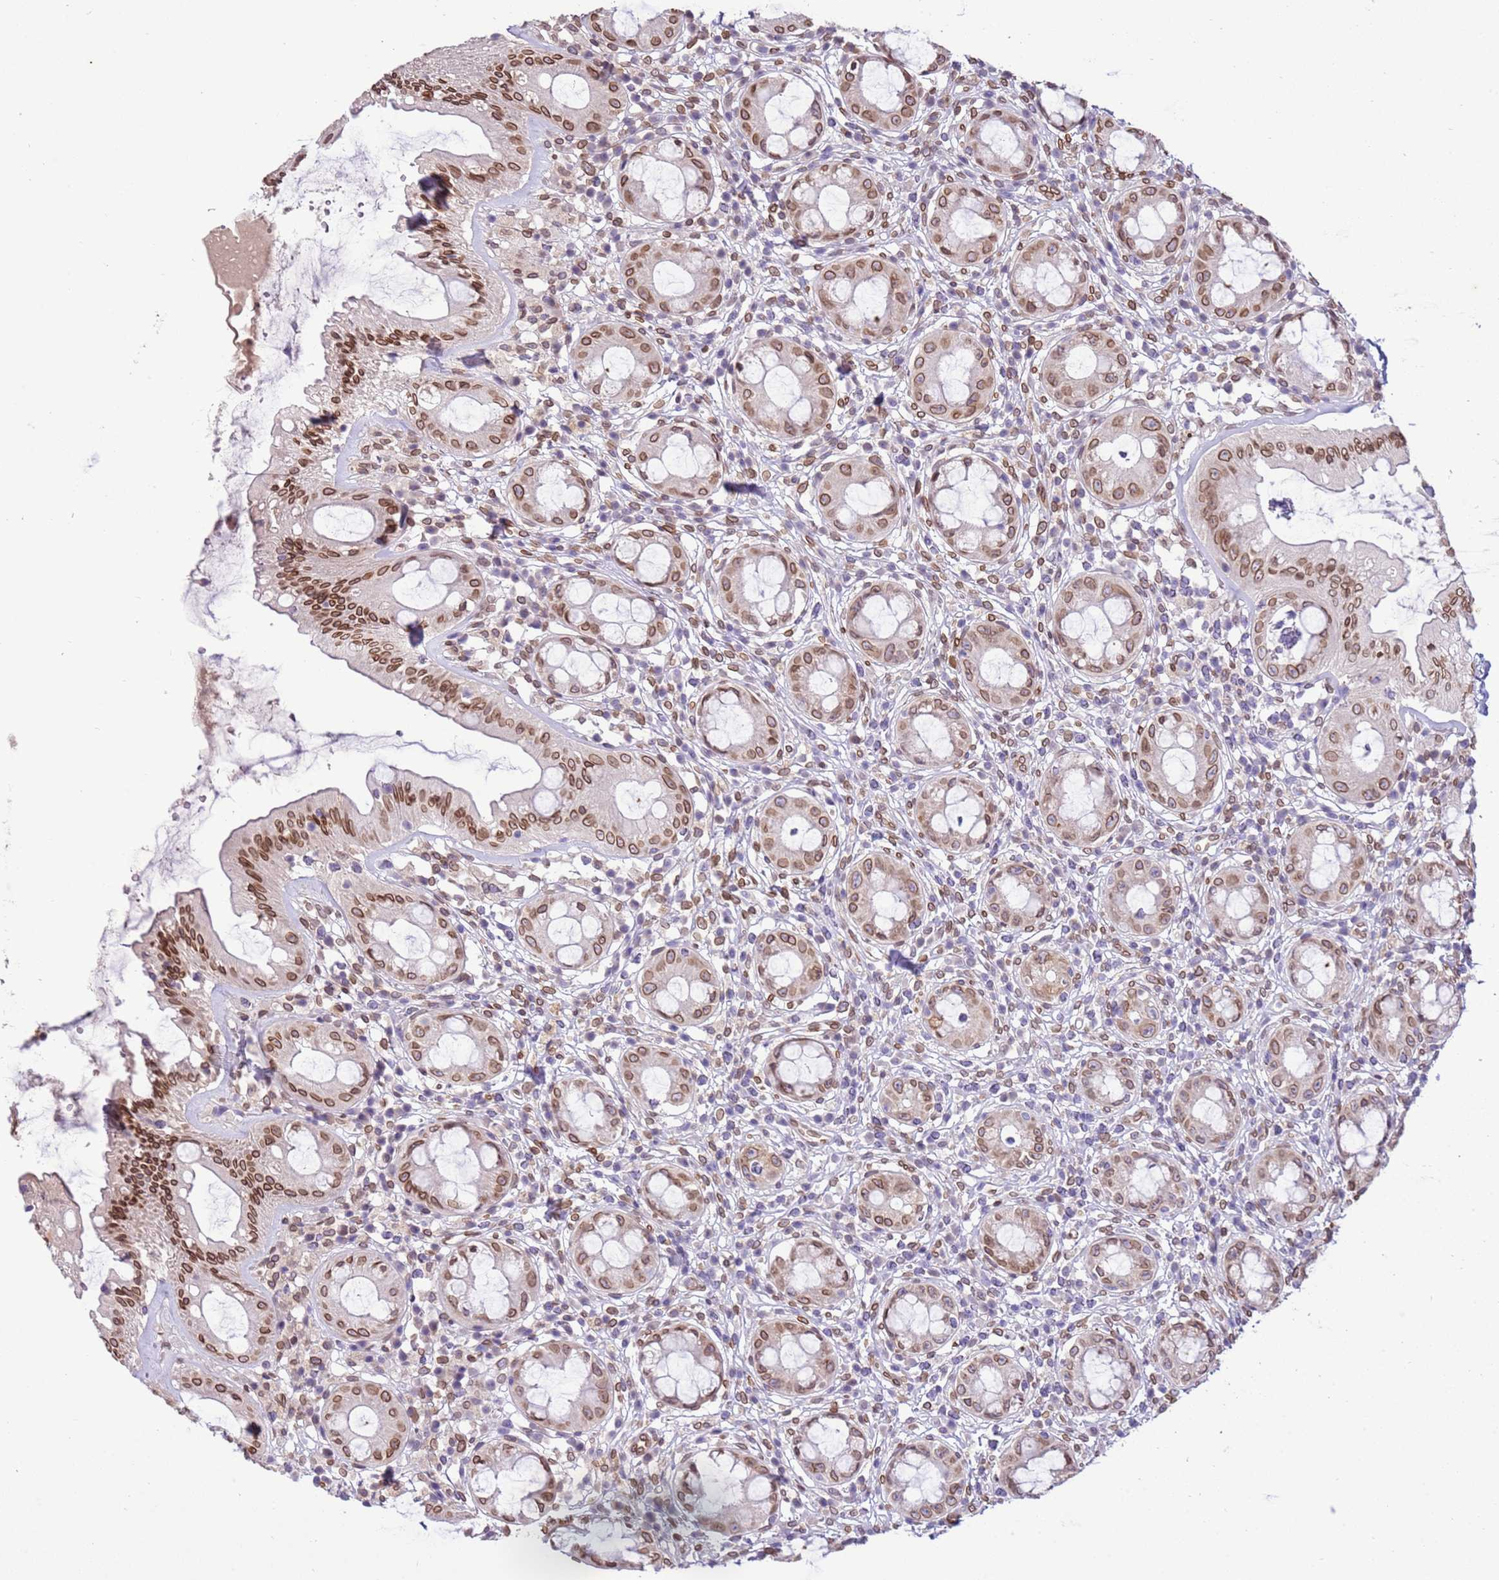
{"staining": {"intensity": "strong", "quantity": ">75%", "location": "cytoplasmic/membranous,nuclear"}, "tissue": "rectum", "cell_type": "Glandular cells", "image_type": "normal", "snomed": [{"axis": "morphology", "description": "Normal tissue, NOS"}, {"axis": "topography", "description": "Rectum"}], "caption": "This is an image of immunohistochemistry (IHC) staining of normal rectum, which shows strong expression in the cytoplasmic/membranous,nuclear of glandular cells.", "gene": "TMEM47", "patient": {"sex": "female", "age": 57}}